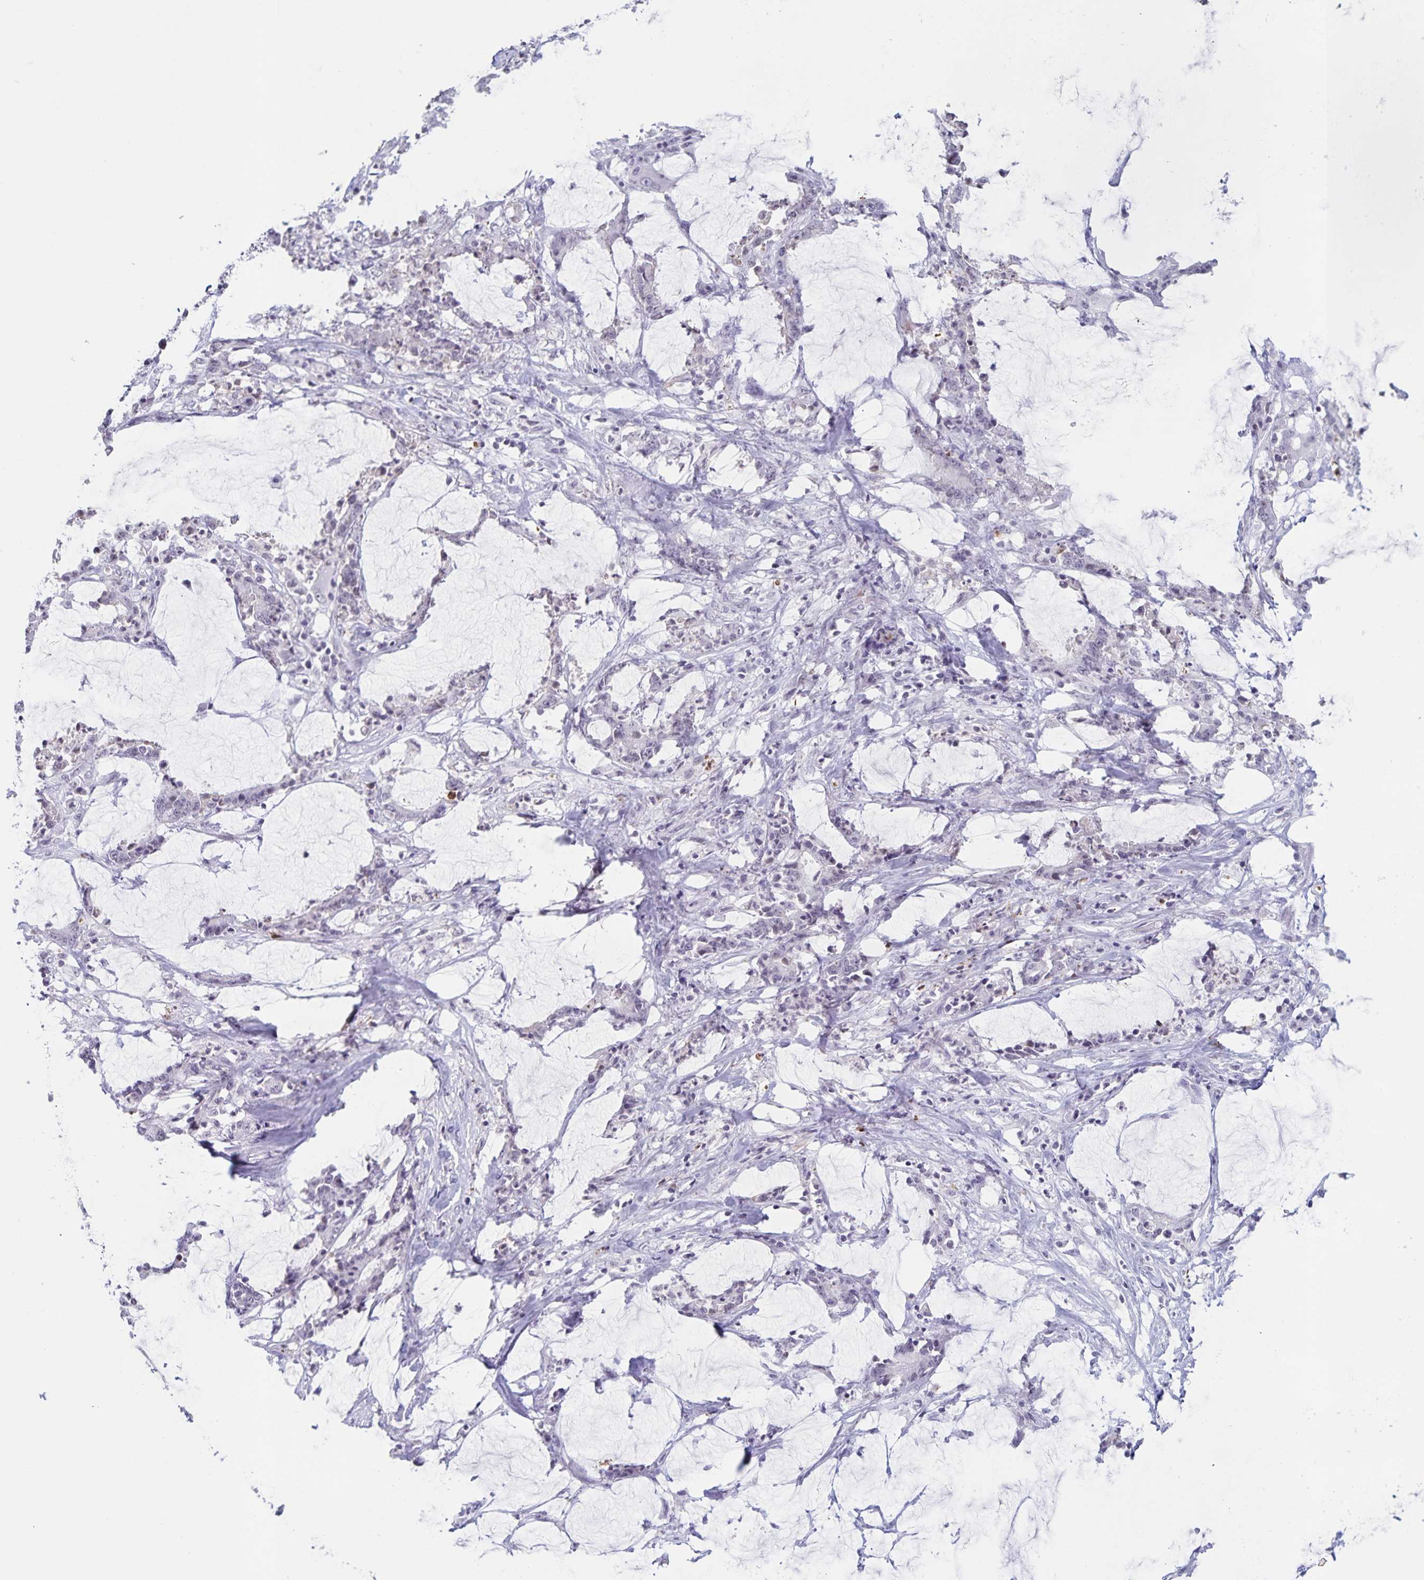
{"staining": {"intensity": "negative", "quantity": "none", "location": "none"}, "tissue": "stomach cancer", "cell_type": "Tumor cells", "image_type": "cancer", "snomed": [{"axis": "morphology", "description": "Adenocarcinoma, NOS"}, {"axis": "topography", "description": "Stomach, upper"}], "caption": "DAB (3,3'-diaminobenzidine) immunohistochemical staining of human stomach adenocarcinoma reveals no significant expression in tumor cells.", "gene": "LCE6A", "patient": {"sex": "male", "age": 68}}